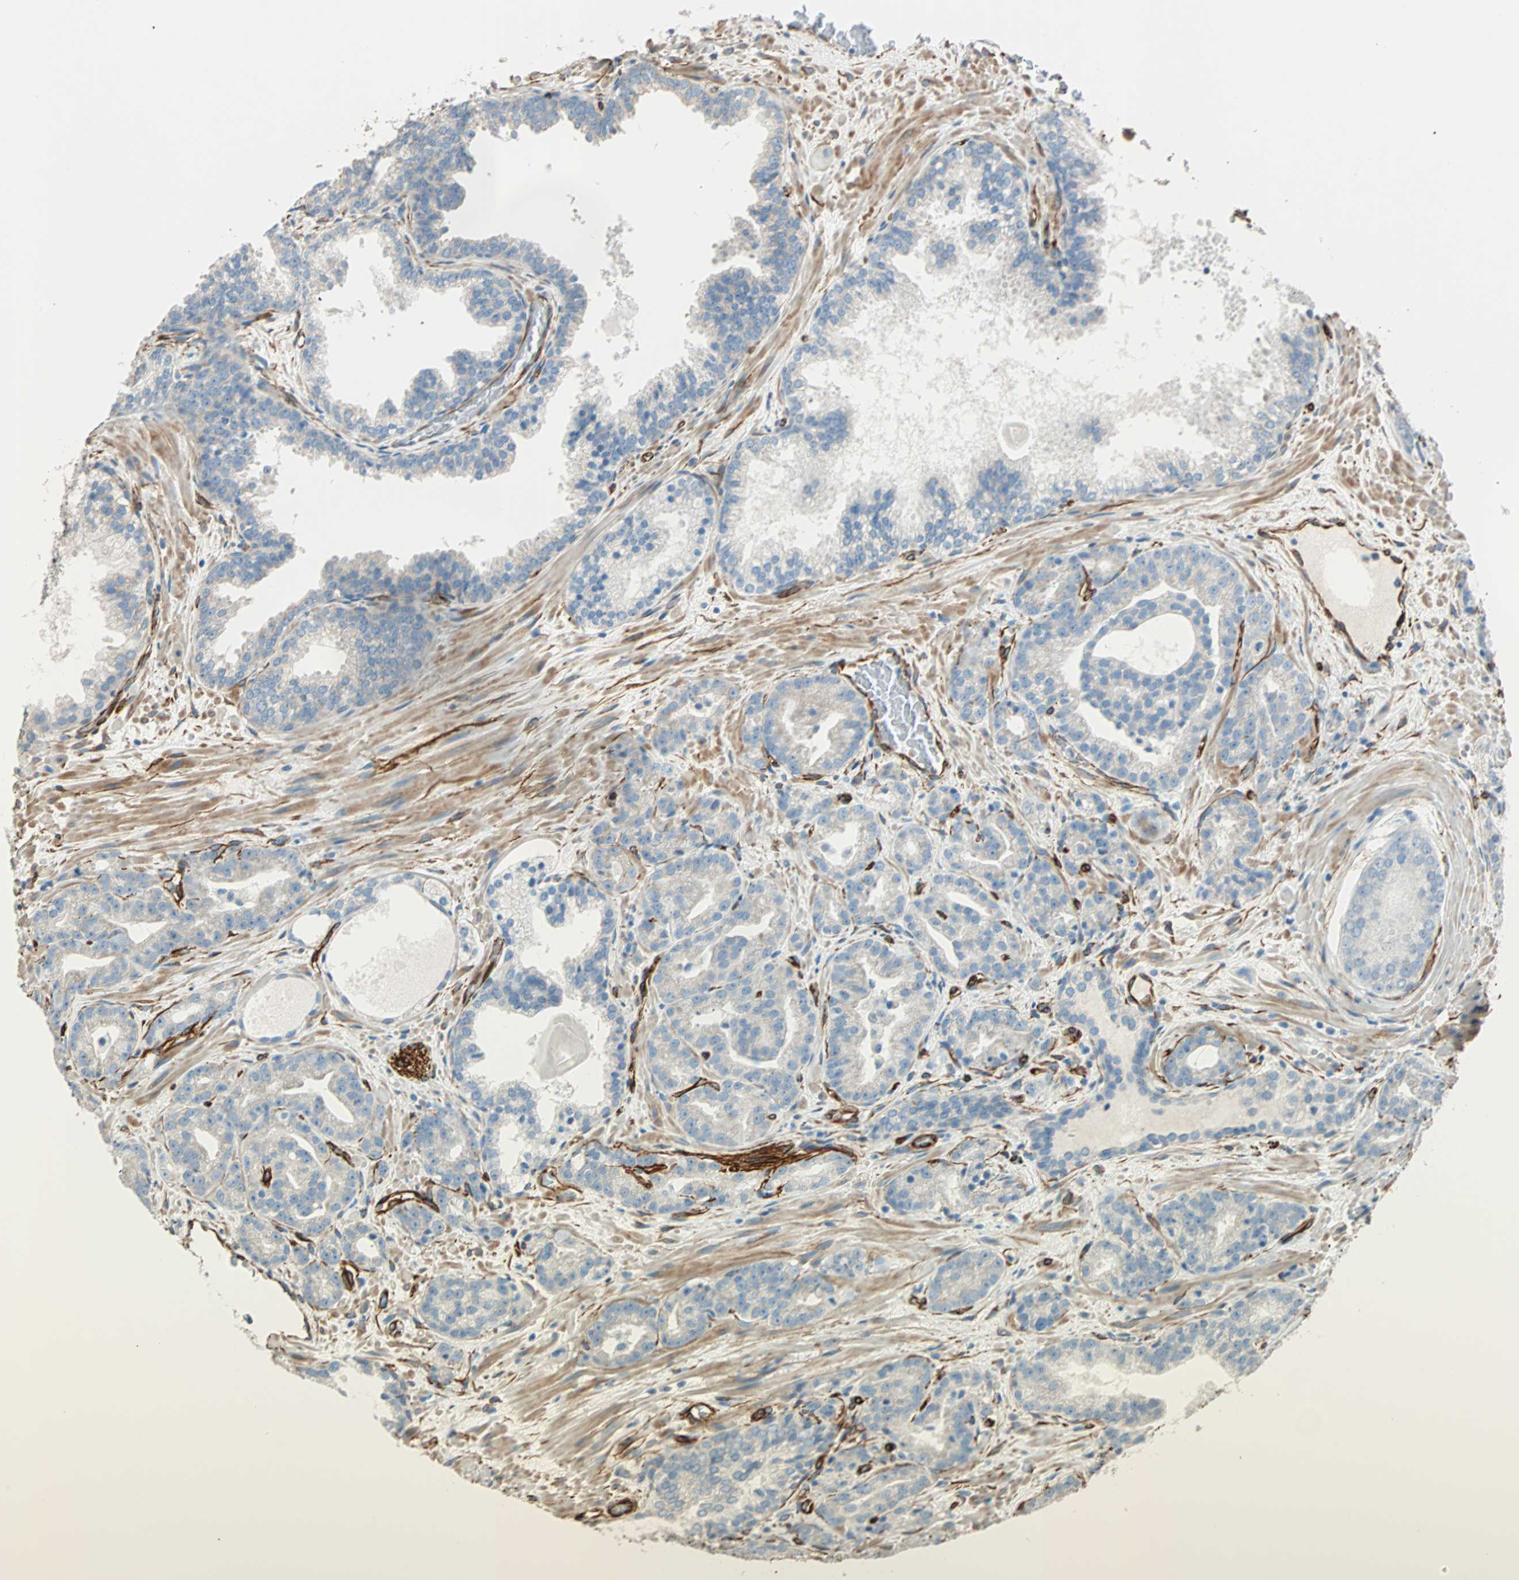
{"staining": {"intensity": "negative", "quantity": "none", "location": "none"}, "tissue": "prostate cancer", "cell_type": "Tumor cells", "image_type": "cancer", "snomed": [{"axis": "morphology", "description": "Adenocarcinoma, Low grade"}, {"axis": "topography", "description": "Prostate"}], "caption": "Immunohistochemical staining of human prostate cancer shows no significant staining in tumor cells. (DAB (3,3'-diaminobenzidine) immunohistochemistry, high magnification).", "gene": "NES", "patient": {"sex": "male", "age": 63}}